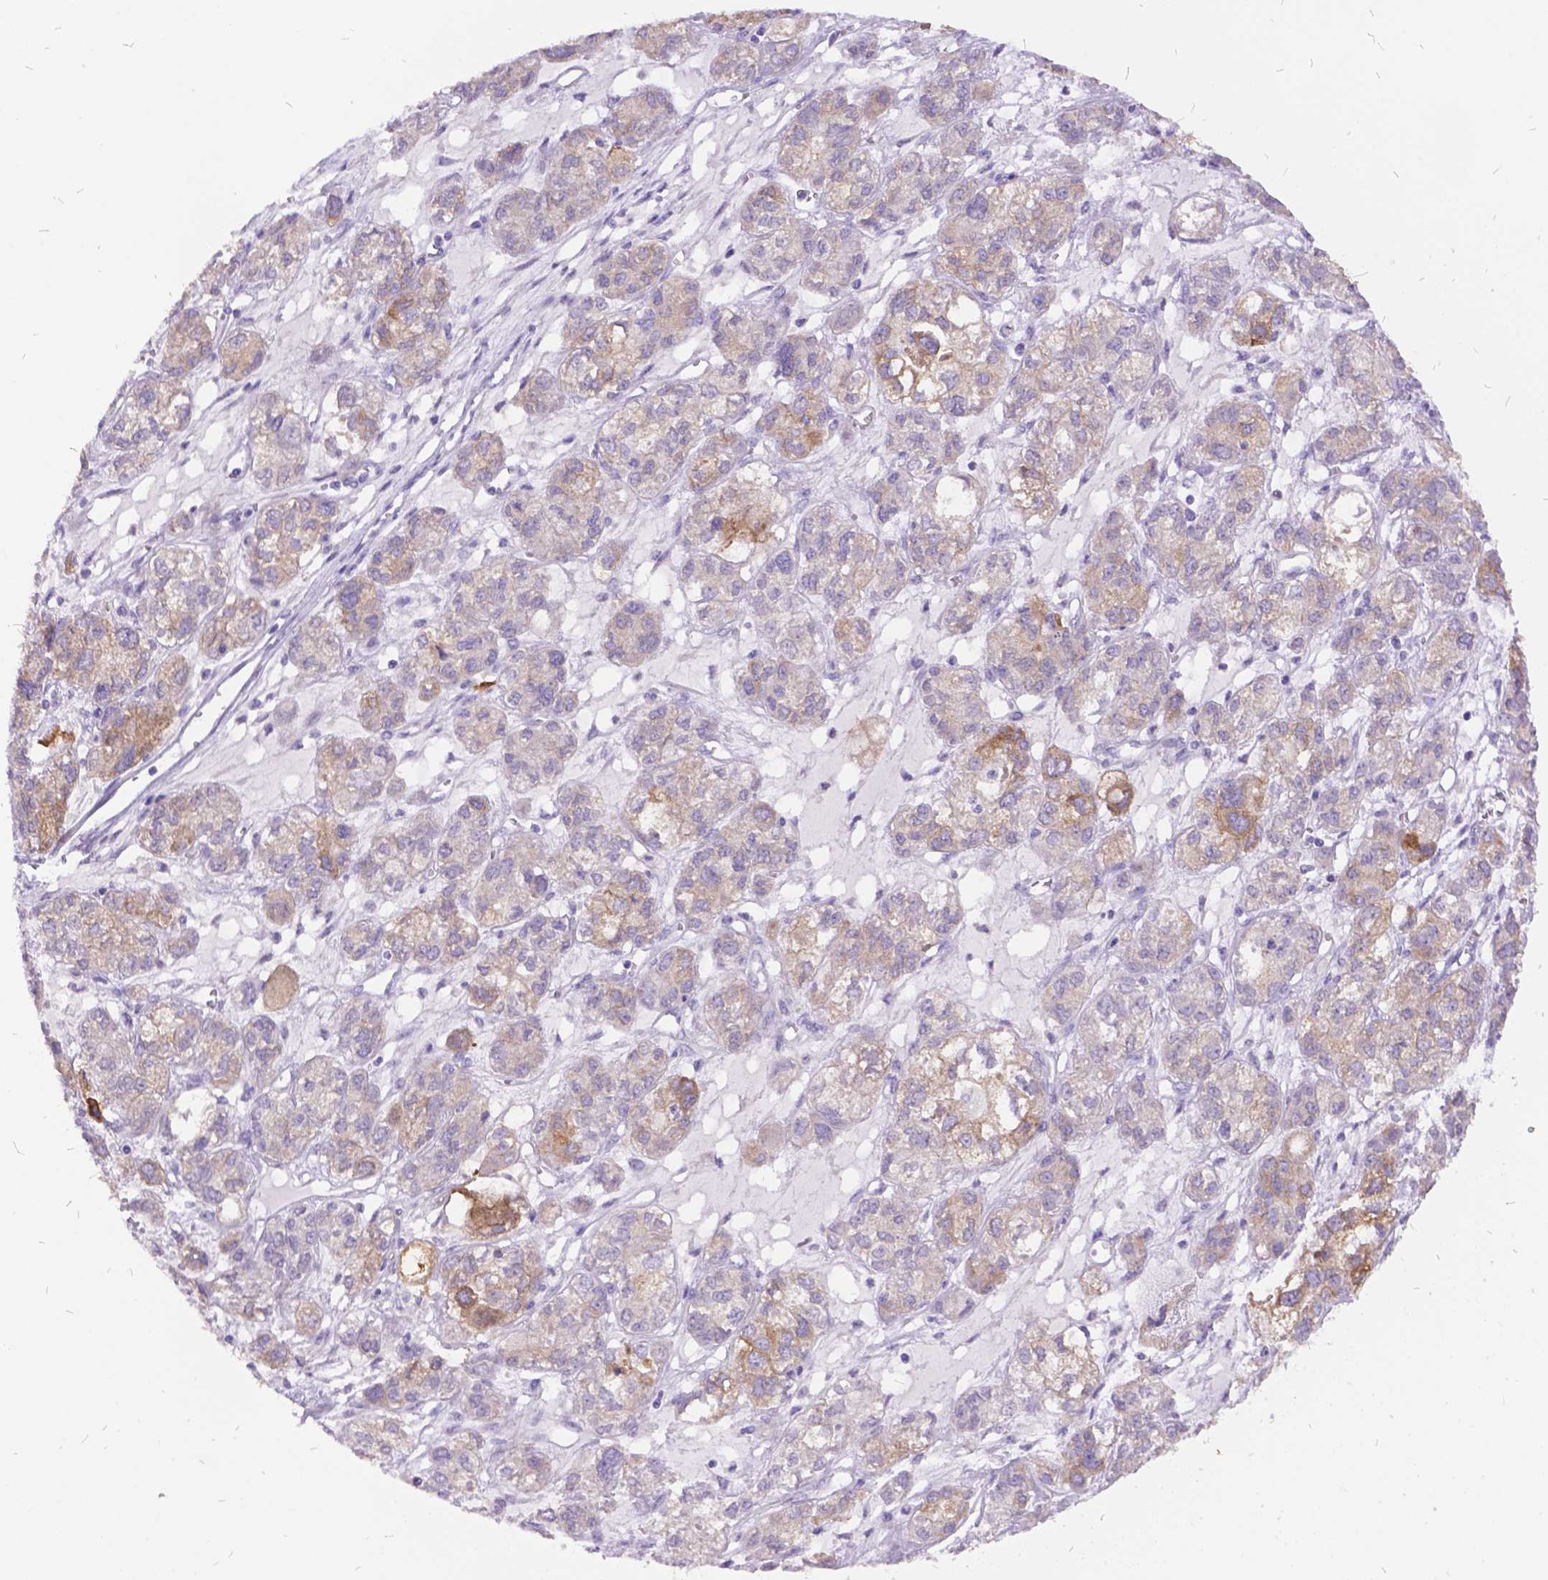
{"staining": {"intensity": "weak", "quantity": "25%-75%", "location": "cytoplasmic/membranous"}, "tissue": "ovarian cancer", "cell_type": "Tumor cells", "image_type": "cancer", "snomed": [{"axis": "morphology", "description": "Carcinoma, endometroid"}, {"axis": "topography", "description": "Ovary"}], "caption": "Immunohistochemical staining of ovarian cancer exhibits weak cytoplasmic/membranous protein staining in about 25%-75% of tumor cells.", "gene": "ITGB6", "patient": {"sex": "female", "age": 64}}